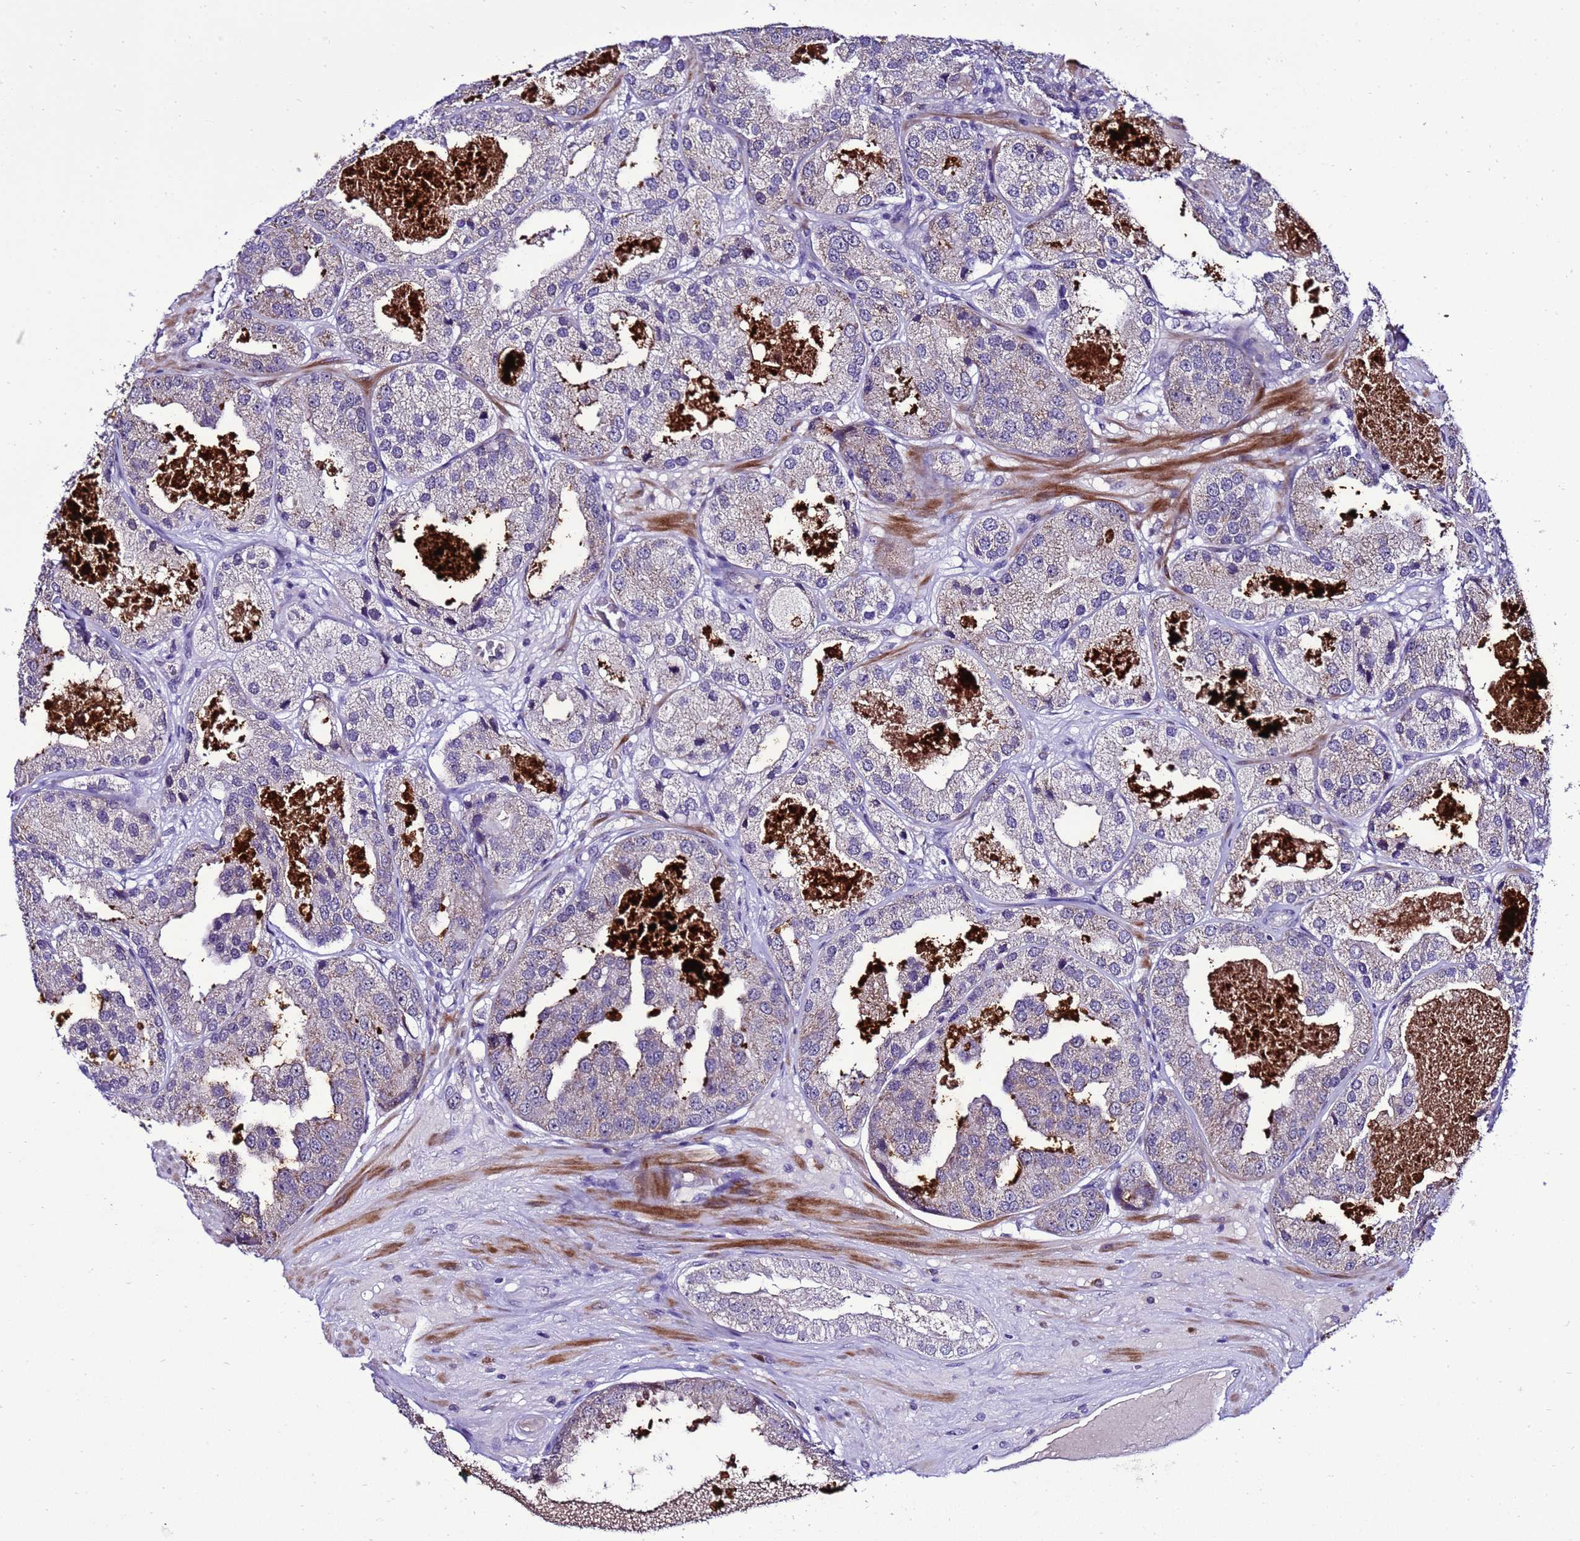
{"staining": {"intensity": "weak", "quantity": "<25%", "location": "cytoplasmic/membranous"}, "tissue": "prostate cancer", "cell_type": "Tumor cells", "image_type": "cancer", "snomed": [{"axis": "morphology", "description": "Adenocarcinoma, High grade"}, {"axis": "topography", "description": "Prostate"}], "caption": "IHC of adenocarcinoma (high-grade) (prostate) reveals no expression in tumor cells. The staining was performed using DAB to visualize the protein expression in brown, while the nuclei were stained in blue with hematoxylin (Magnification: 20x).", "gene": "C19orf47", "patient": {"sex": "male", "age": 63}}